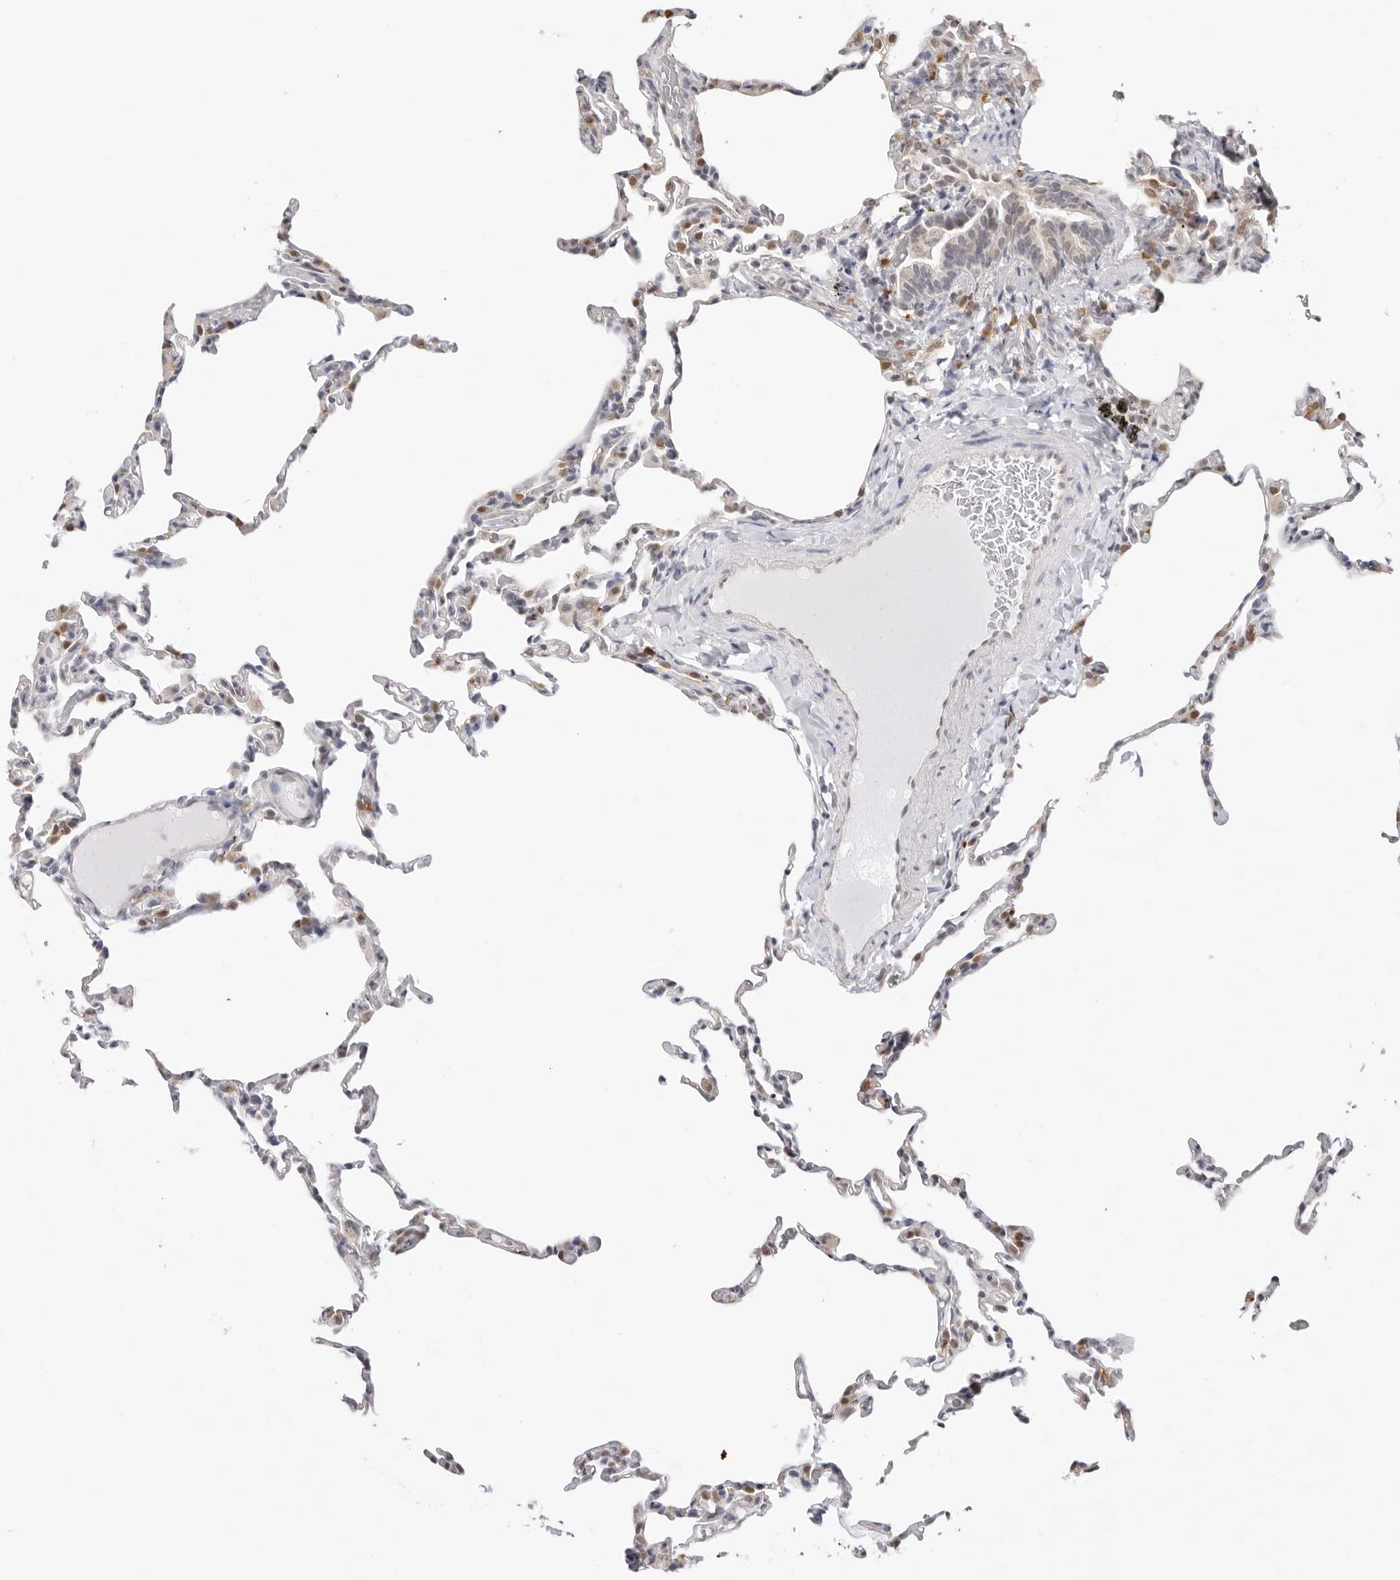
{"staining": {"intensity": "moderate", "quantity": "<25%", "location": "cytoplasmic/membranous,nuclear"}, "tissue": "lung", "cell_type": "Alveolar cells", "image_type": "normal", "snomed": [{"axis": "morphology", "description": "Normal tissue, NOS"}, {"axis": "topography", "description": "Lung"}], "caption": "Immunohistochemical staining of unremarkable human lung demonstrates moderate cytoplasmic/membranous,nuclear protein positivity in about <25% of alveolar cells.", "gene": "FDPS", "patient": {"sex": "male", "age": 20}}